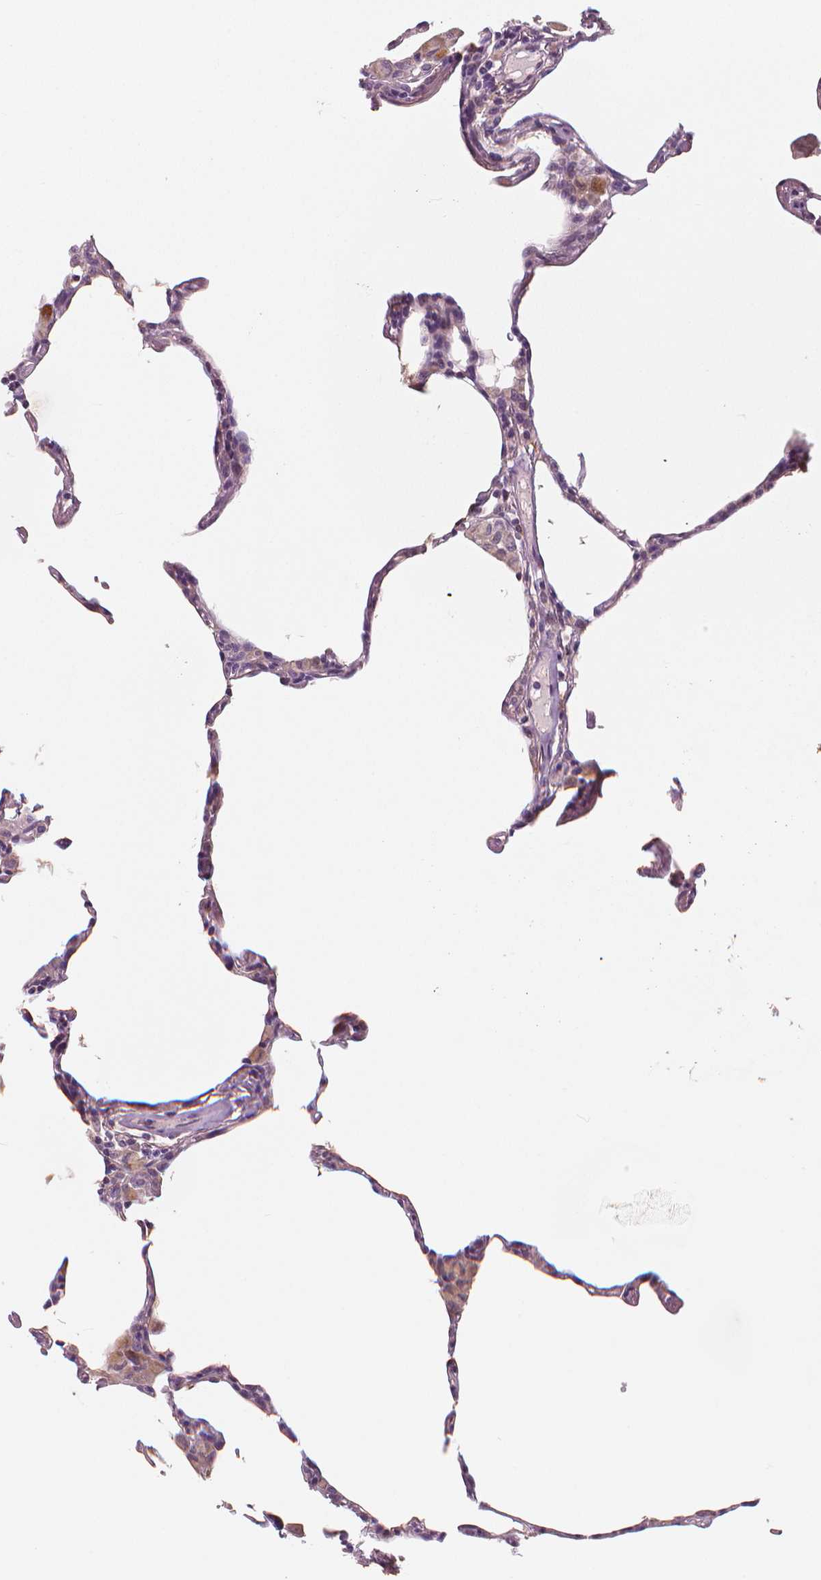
{"staining": {"intensity": "weak", "quantity": "<25%", "location": "cytoplasmic/membranous"}, "tissue": "lung", "cell_type": "Alveolar cells", "image_type": "normal", "snomed": [{"axis": "morphology", "description": "Normal tissue, NOS"}, {"axis": "topography", "description": "Lung"}], "caption": "Protein analysis of normal lung reveals no significant expression in alveolar cells.", "gene": "RNASE7", "patient": {"sex": "female", "age": 57}}